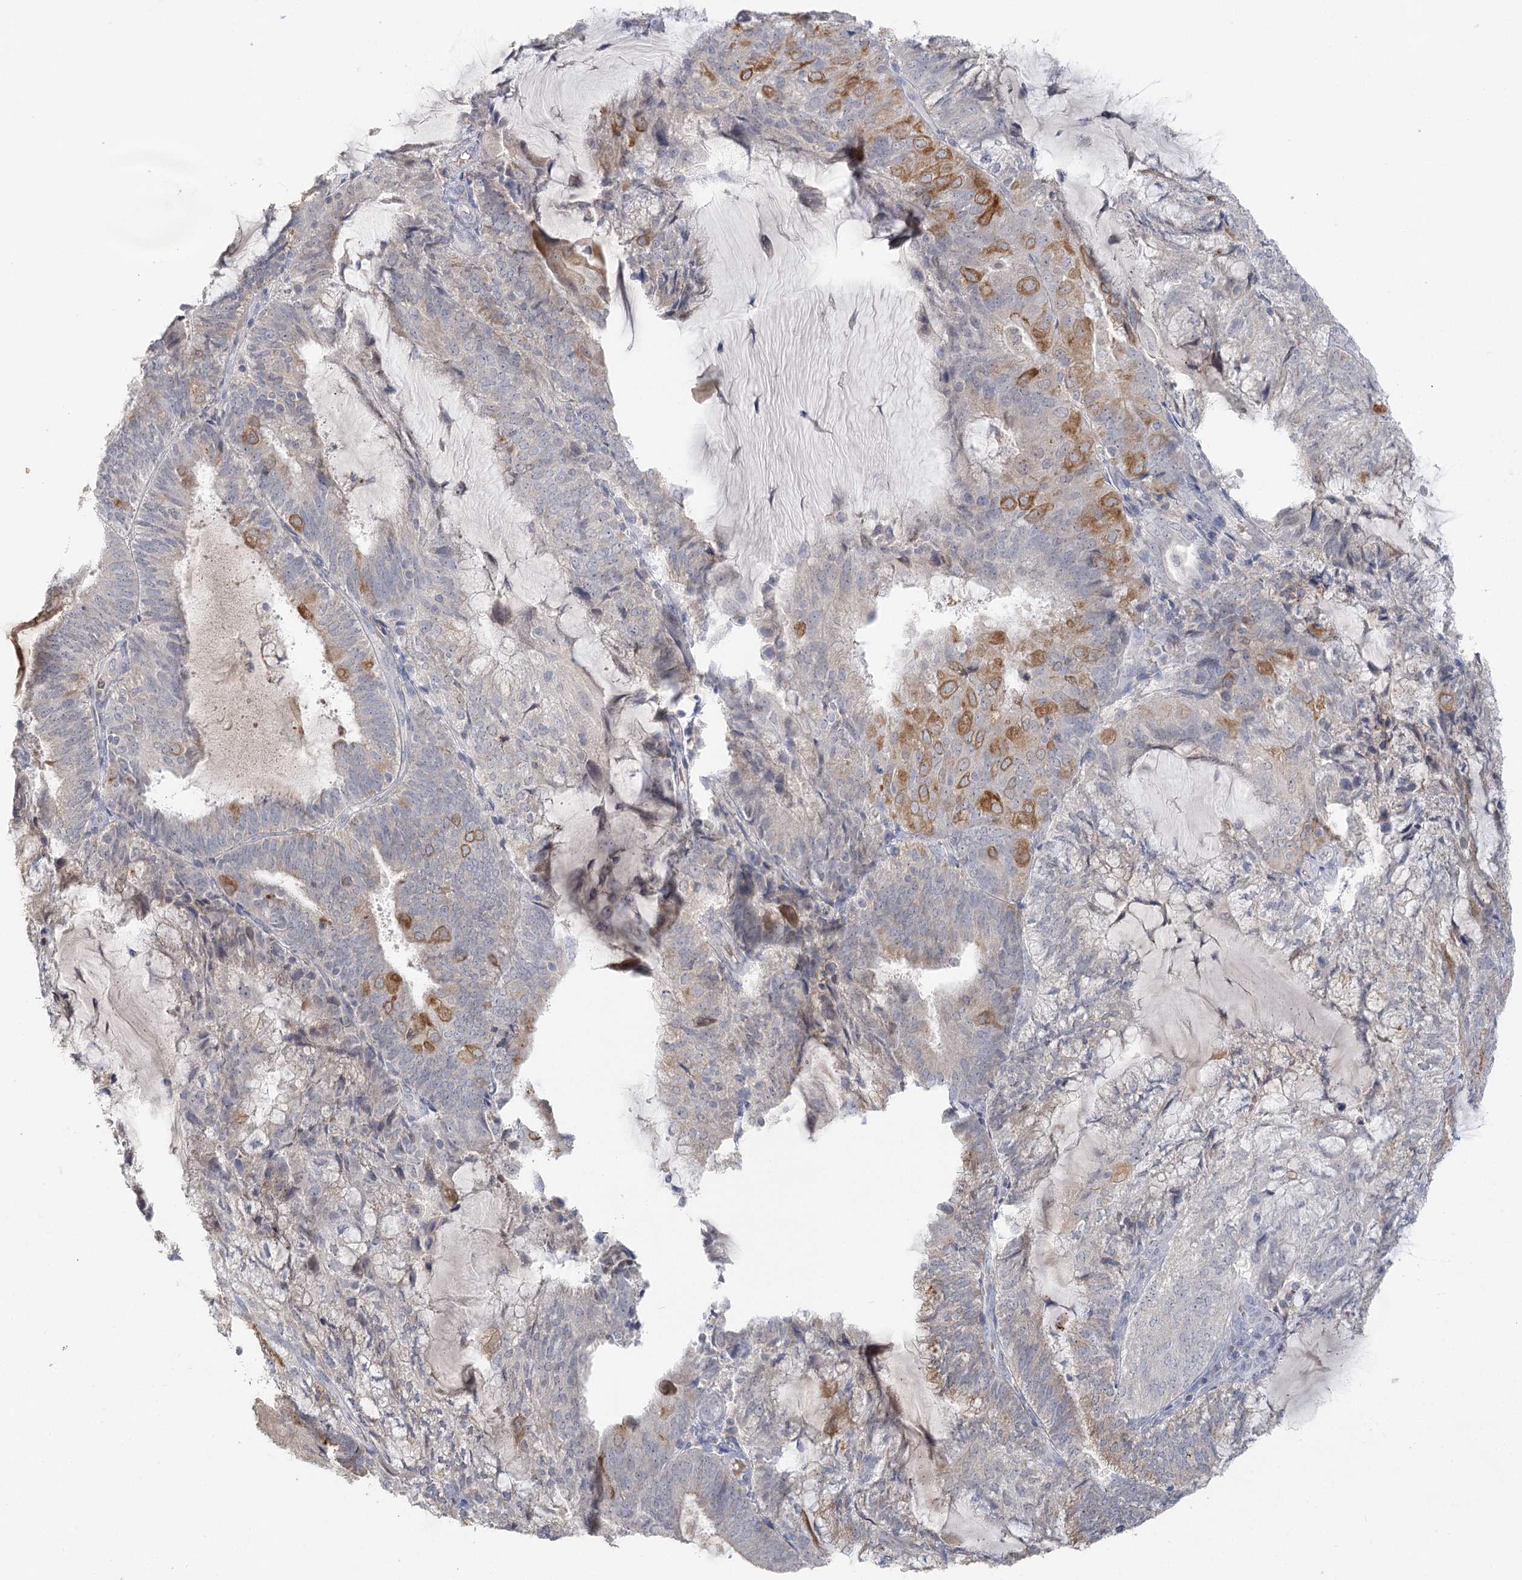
{"staining": {"intensity": "moderate", "quantity": "<25%", "location": "cytoplasmic/membranous"}, "tissue": "endometrial cancer", "cell_type": "Tumor cells", "image_type": "cancer", "snomed": [{"axis": "morphology", "description": "Adenocarcinoma, NOS"}, {"axis": "topography", "description": "Endometrium"}], "caption": "IHC (DAB (3,3'-diaminobenzidine)) staining of human endometrial cancer displays moderate cytoplasmic/membranous protein expression in approximately <25% of tumor cells.", "gene": "TRAF3IP1", "patient": {"sex": "female", "age": 81}}